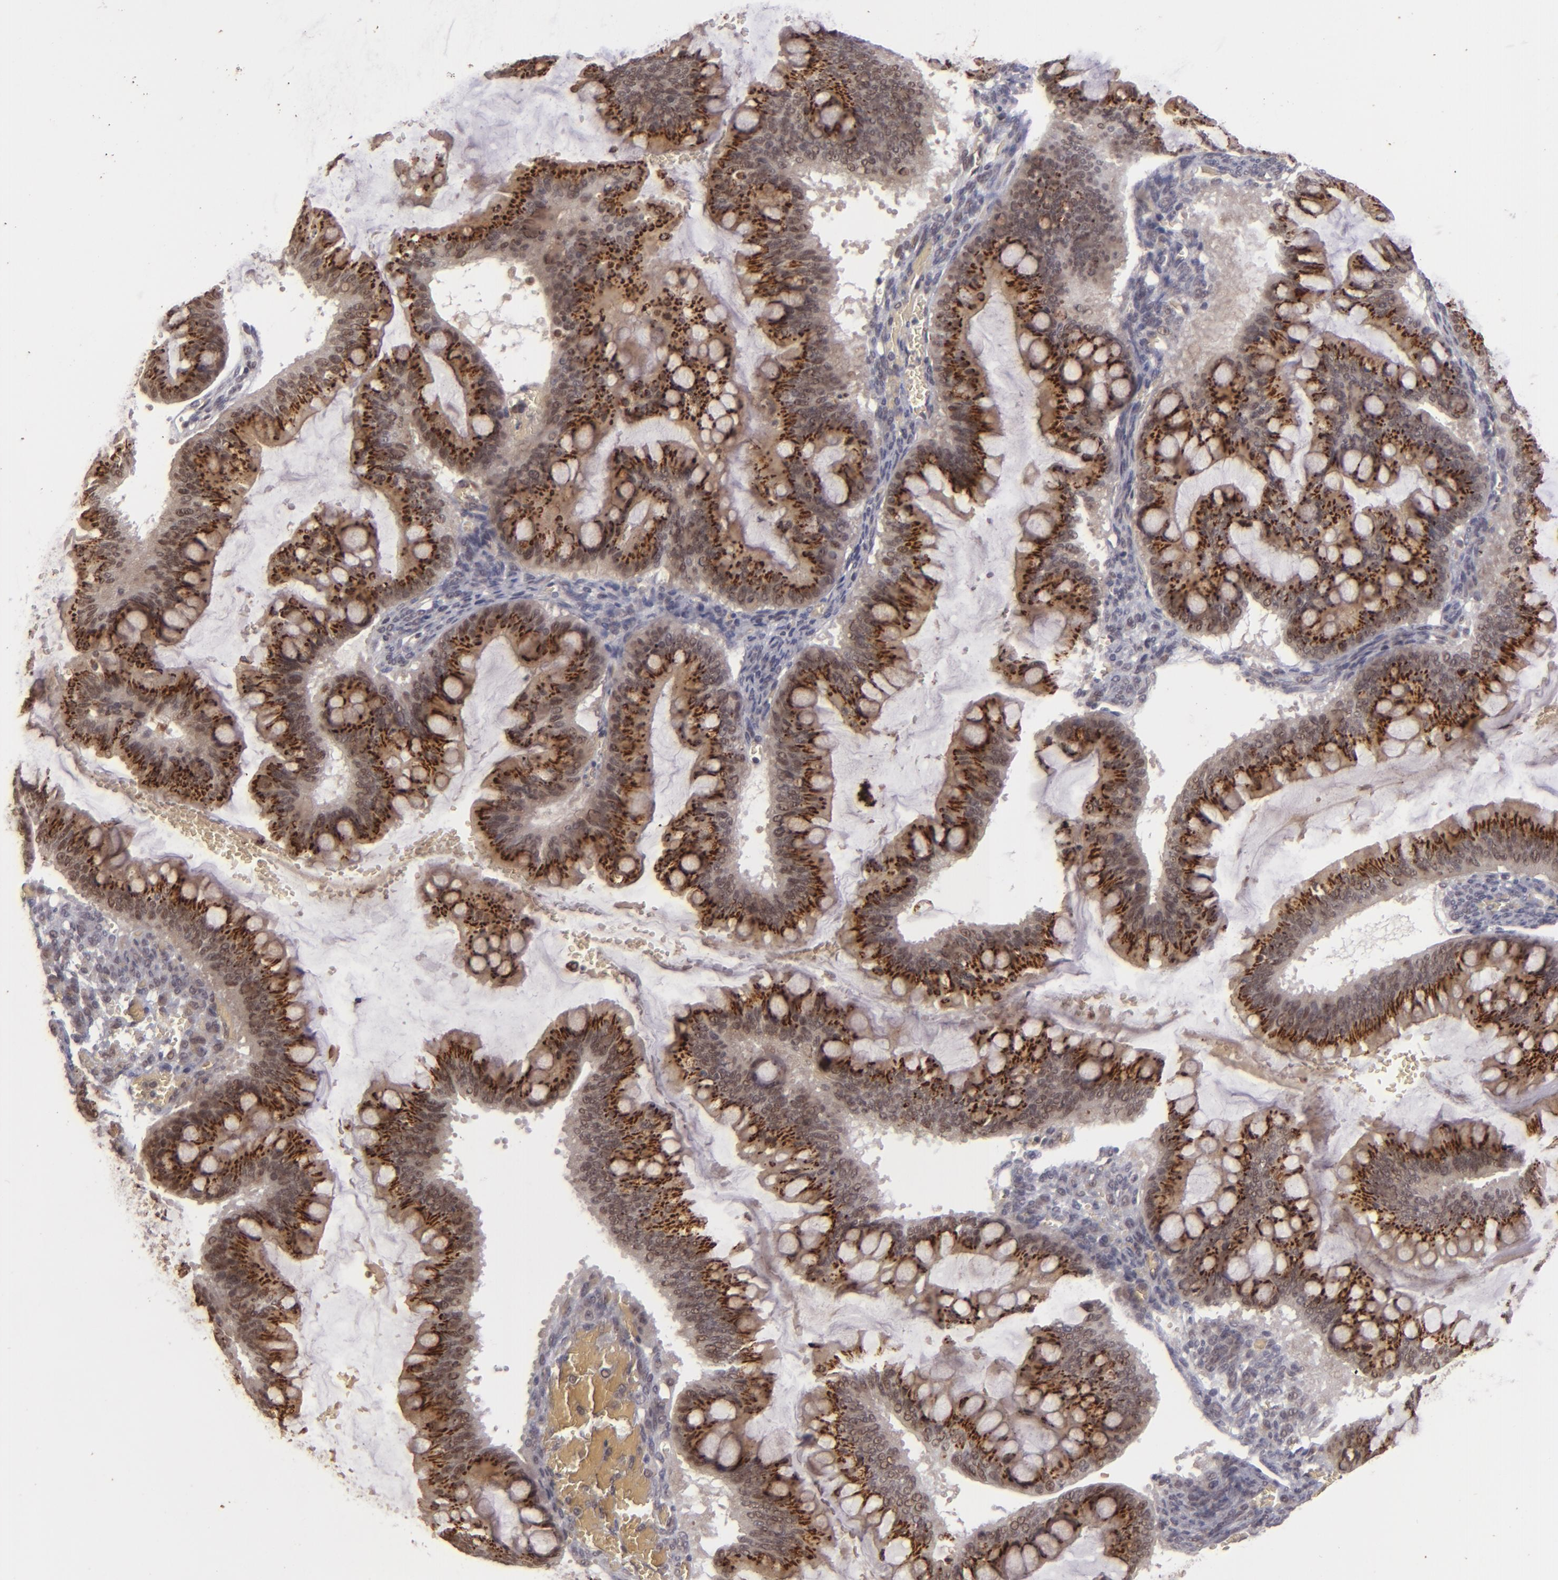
{"staining": {"intensity": "strong", "quantity": ">75%", "location": "cytoplasmic/membranous"}, "tissue": "ovarian cancer", "cell_type": "Tumor cells", "image_type": "cancer", "snomed": [{"axis": "morphology", "description": "Cystadenocarcinoma, mucinous, NOS"}, {"axis": "topography", "description": "Ovary"}], "caption": "Immunohistochemical staining of ovarian cancer (mucinous cystadenocarcinoma) exhibits high levels of strong cytoplasmic/membranous protein expression in about >75% of tumor cells. (DAB (3,3'-diaminobenzidine) IHC, brown staining for protein, blue staining for nuclei).", "gene": "DFFA", "patient": {"sex": "female", "age": 73}}